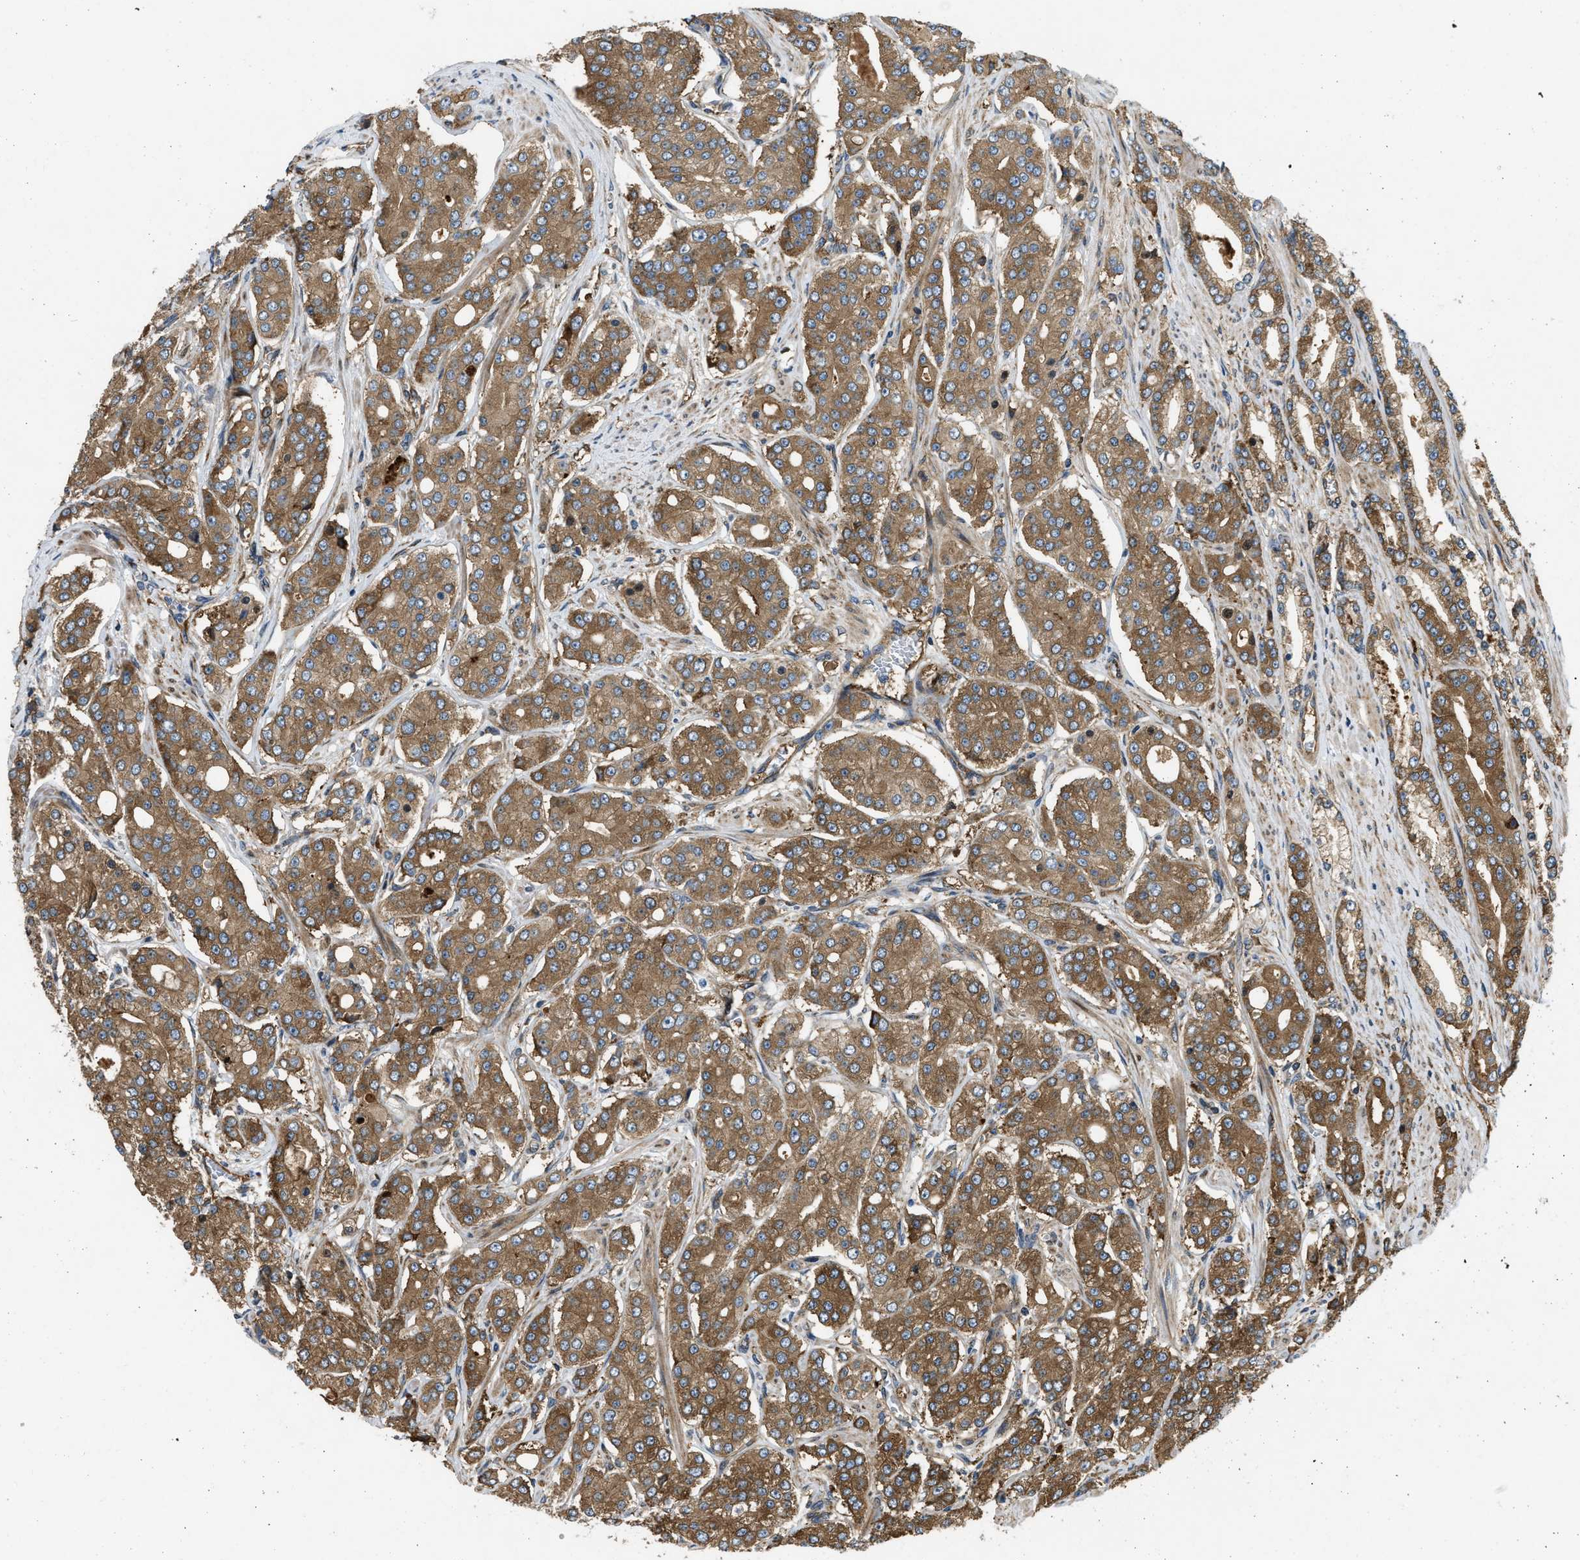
{"staining": {"intensity": "moderate", "quantity": ">75%", "location": "cytoplasmic/membranous"}, "tissue": "prostate cancer", "cell_type": "Tumor cells", "image_type": "cancer", "snomed": [{"axis": "morphology", "description": "Adenocarcinoma, High grade"}, {"axis": "topography", "description": "Prostate"}], "caption": "Immunohistochemistry staining of prostate cancer, which demonstrates medium levels of moderate cytoplasmic/membranous expression in about >75% of tumor cells indicating moderate cytoplasmic/membranous protein staining. The staining was performed using DAB (brown) for protein detection and nuclei were counterstained in hematoxylin (blue).", "gene": "RASGRF2", "patient": {"sex": "male", "age": 71}}